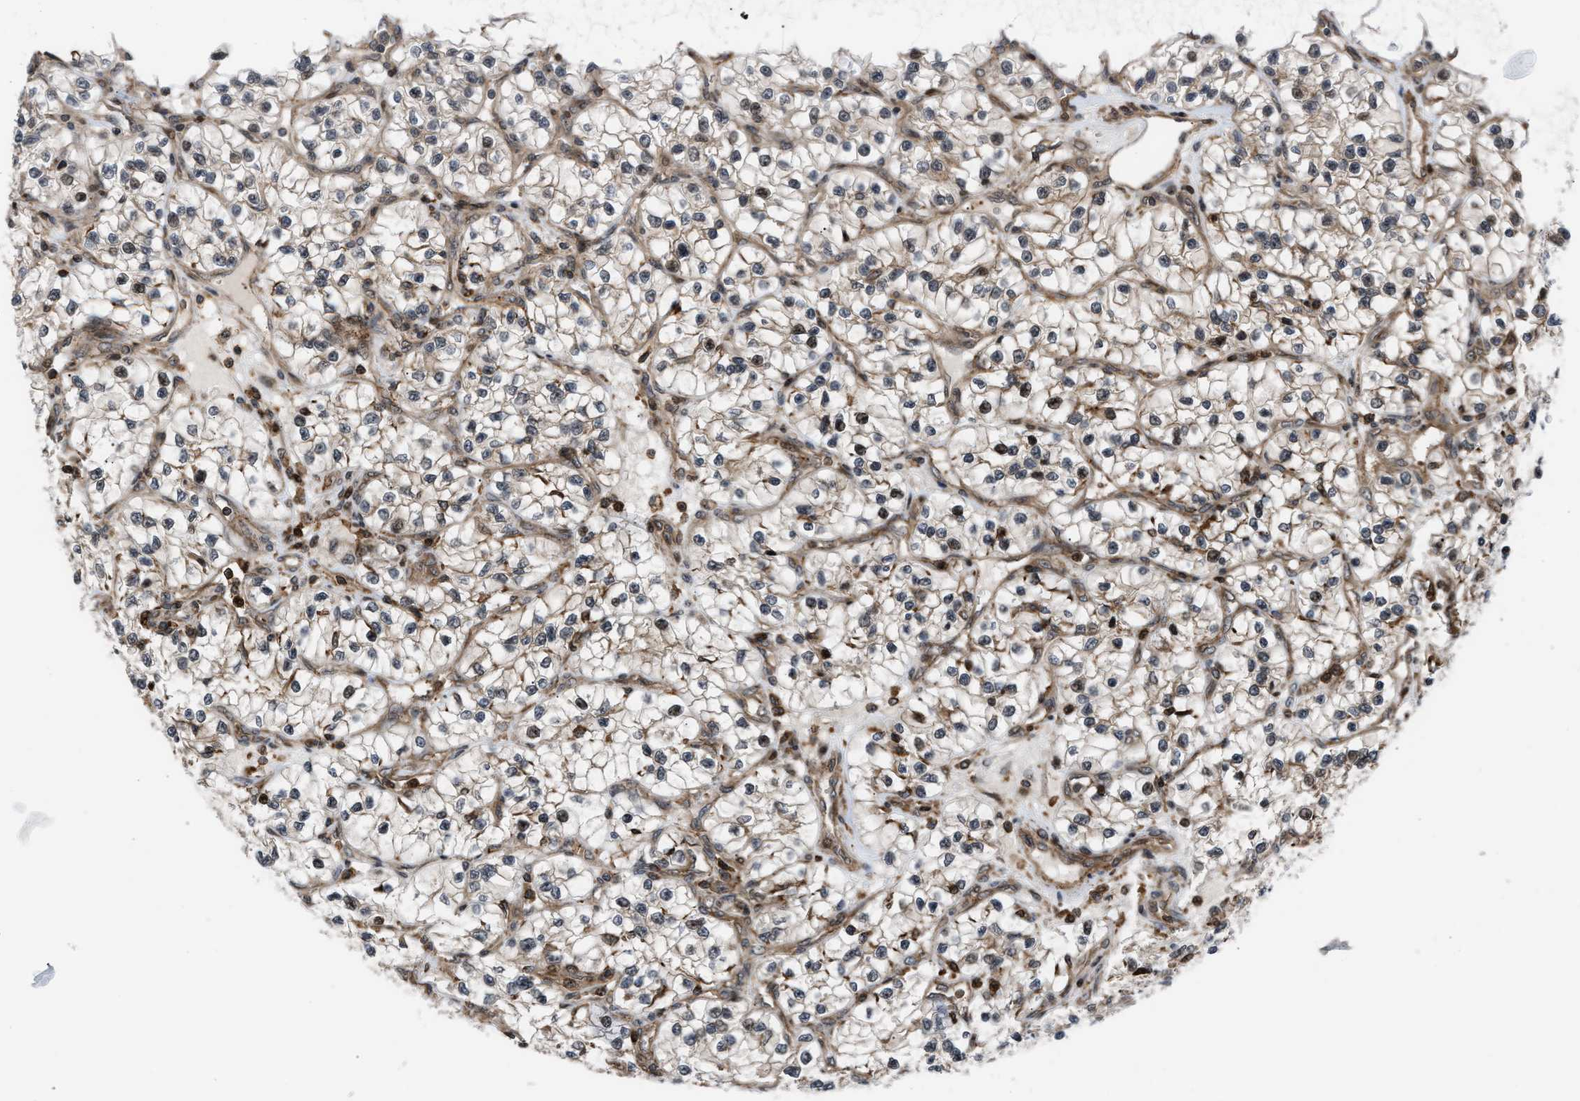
{"staining": {"intensity": "weak", "quantity": "<25%", "location": "nuclear"}, "tissue": "renal cancer", "cell_type": "Tumor cells", "image_type": "cancer", "snomed": [{"axis": "morphology", "description": "Adenocarcinoma, NOS"}, {"axis": "topography", "description": "Kidney"}], "caption": "Immunohistochemistry (IHC) of human renal adenocarcinoma exhibits no staining in tumor cells.", "gene": "STAU2", "patient": {"sex": "female", "age": 57}}